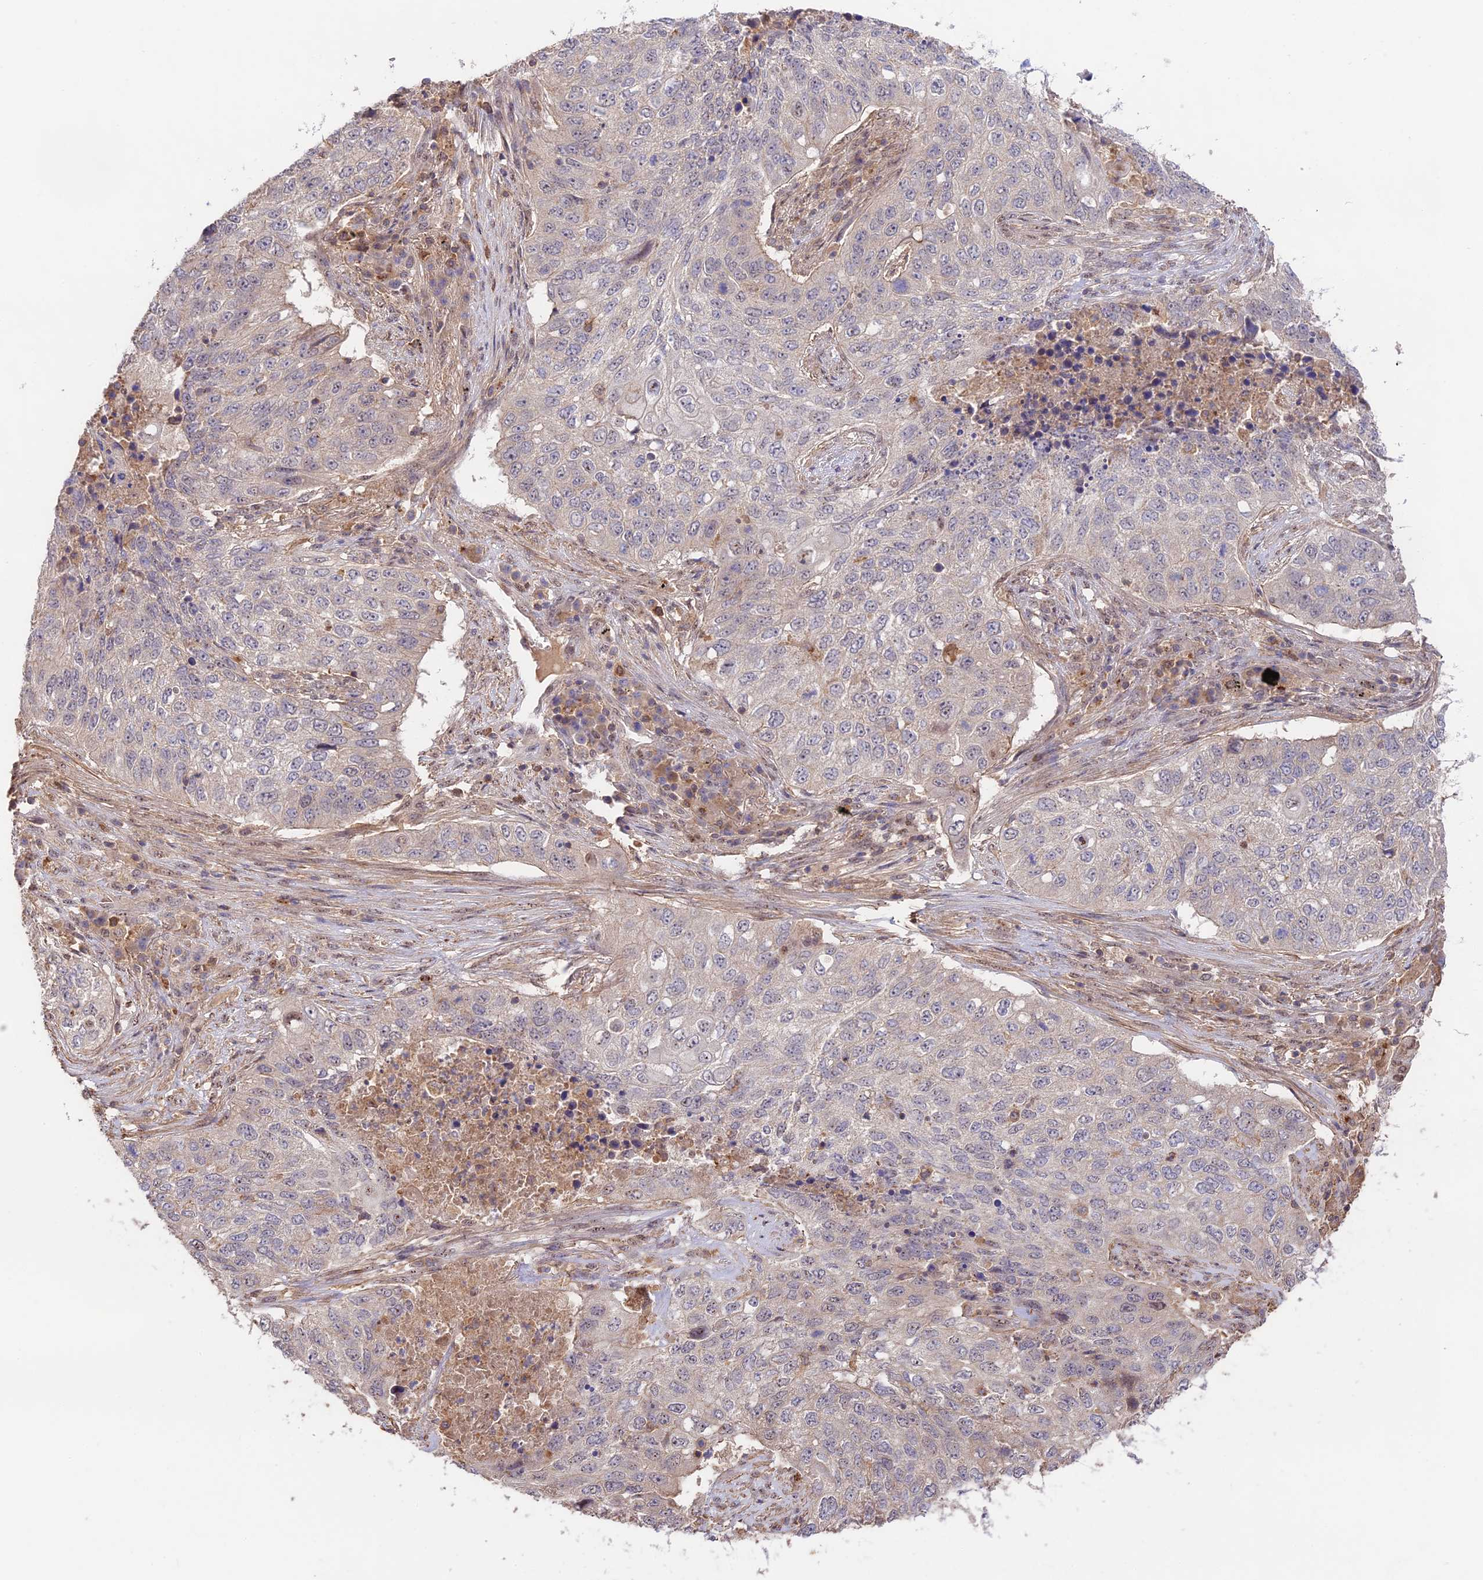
{"staining": {"intensity": "weak", "quantity": "<25%", "location": "nuclear"}, "tissue": "lung cancer", "cell_type": "Tumor cells", "image_type": "cancer", "snomed": [{"axis": "morphology", "description": "Squamous cell carcinoma, NOS"}, {"axis": "topography", "description": "Lung"}], "caption": "IHC of squamous cell carcinoma (lung) reveals no positivity in tumor cells.", "gene": "CLCF1", "patient": {"sex": "female", "age": 63}}